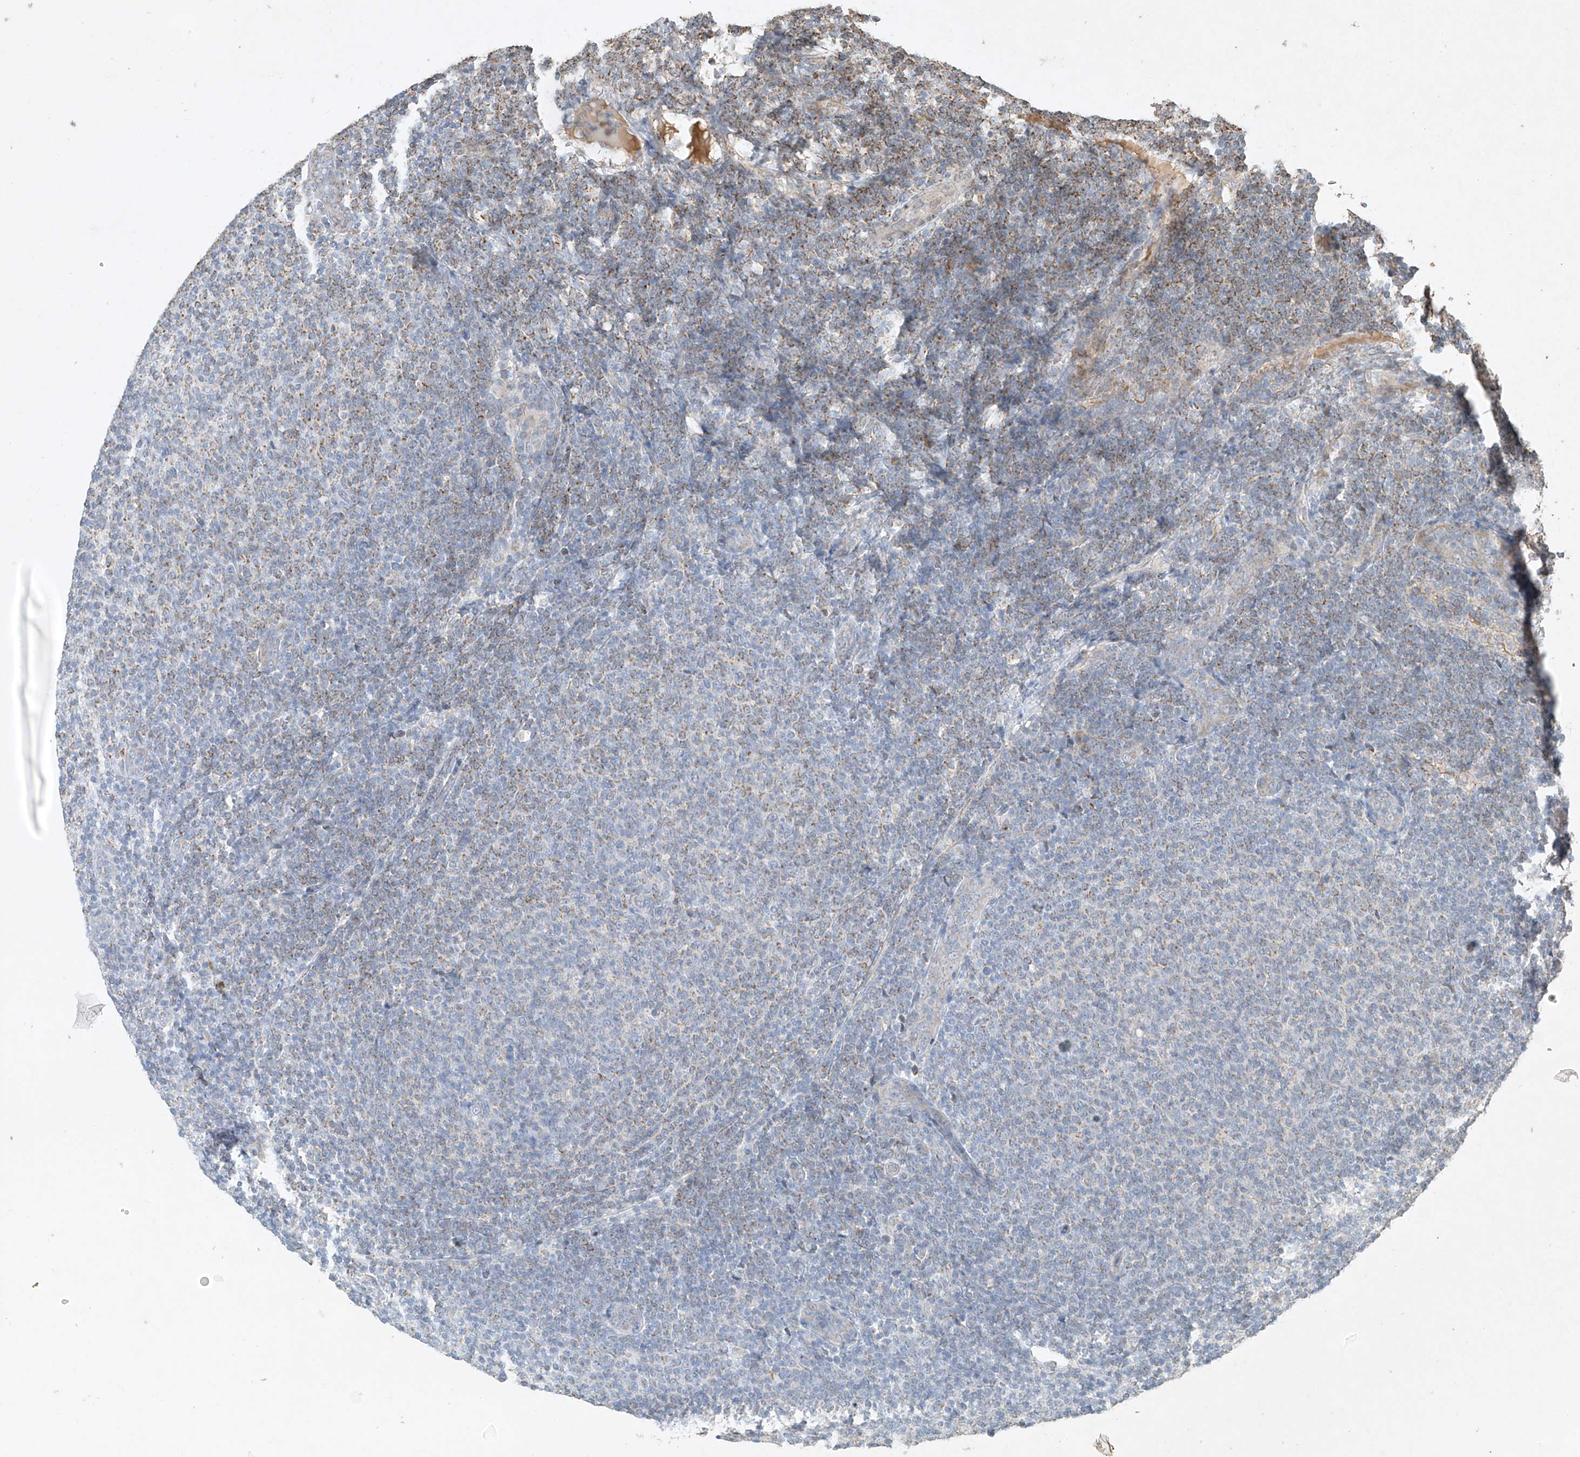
{"staining": {"intensity": "negative", "quantity": "none", "location": "none"}, "tissue": "lymphoma", "cell_type": "Tumor cells", "image_type": "cancer", "snomed": [{"axis": "morphology", "description": "Malignant lymphoma, non-Hodgkin's type, Low grade"}, {"axis": "topography", "description": "Lymph node"}], "caption": "Lymphoma was stained to show a protein in brown. There is no significant expression in tumor cells.", "gene": "SEMA3B", "patient": {"sex": "male", "age": 66}}